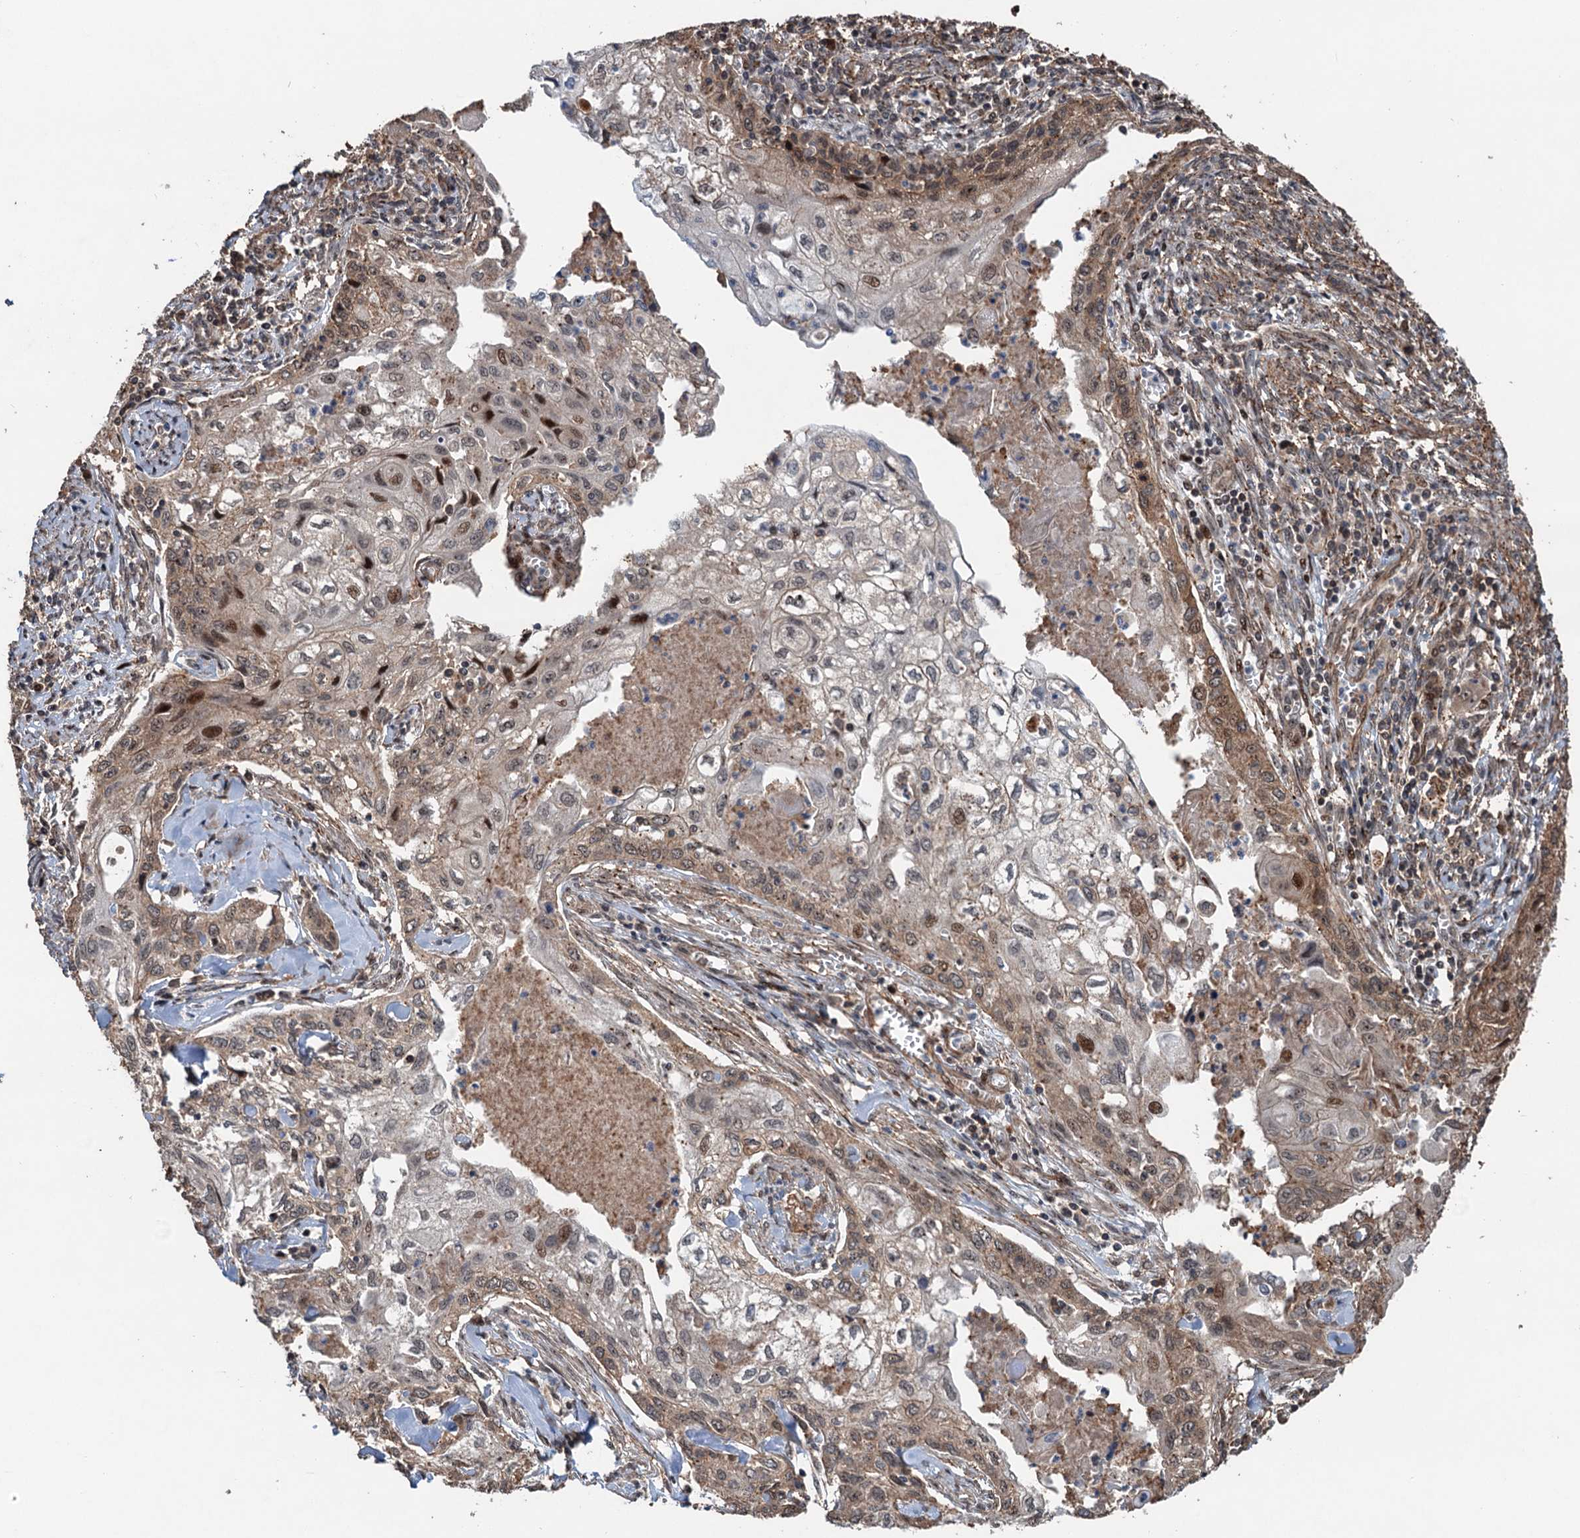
{"staining": {"intensity": "moderate", "quantity": ">75%", "location": "cytoplasmic/membranous,nuclear"}, "tissue": "cervical cancer", "cell_type": "Tumor cells", "image_type": "cancer", "snomed": [{"axis": "morphology", "description": "Squamous cell carcinoma, NOS"}, {"axis": "topography", "description": "Cervix"}], "caption": "Moderate cytoplasmic/membranous and nuclear protein expression is appreciated in approximately >75% of tumor cells in squamous cell carcinoma (cervical).", "gene": "TMA16", "patient": {"sex": "female", "age": 67}}